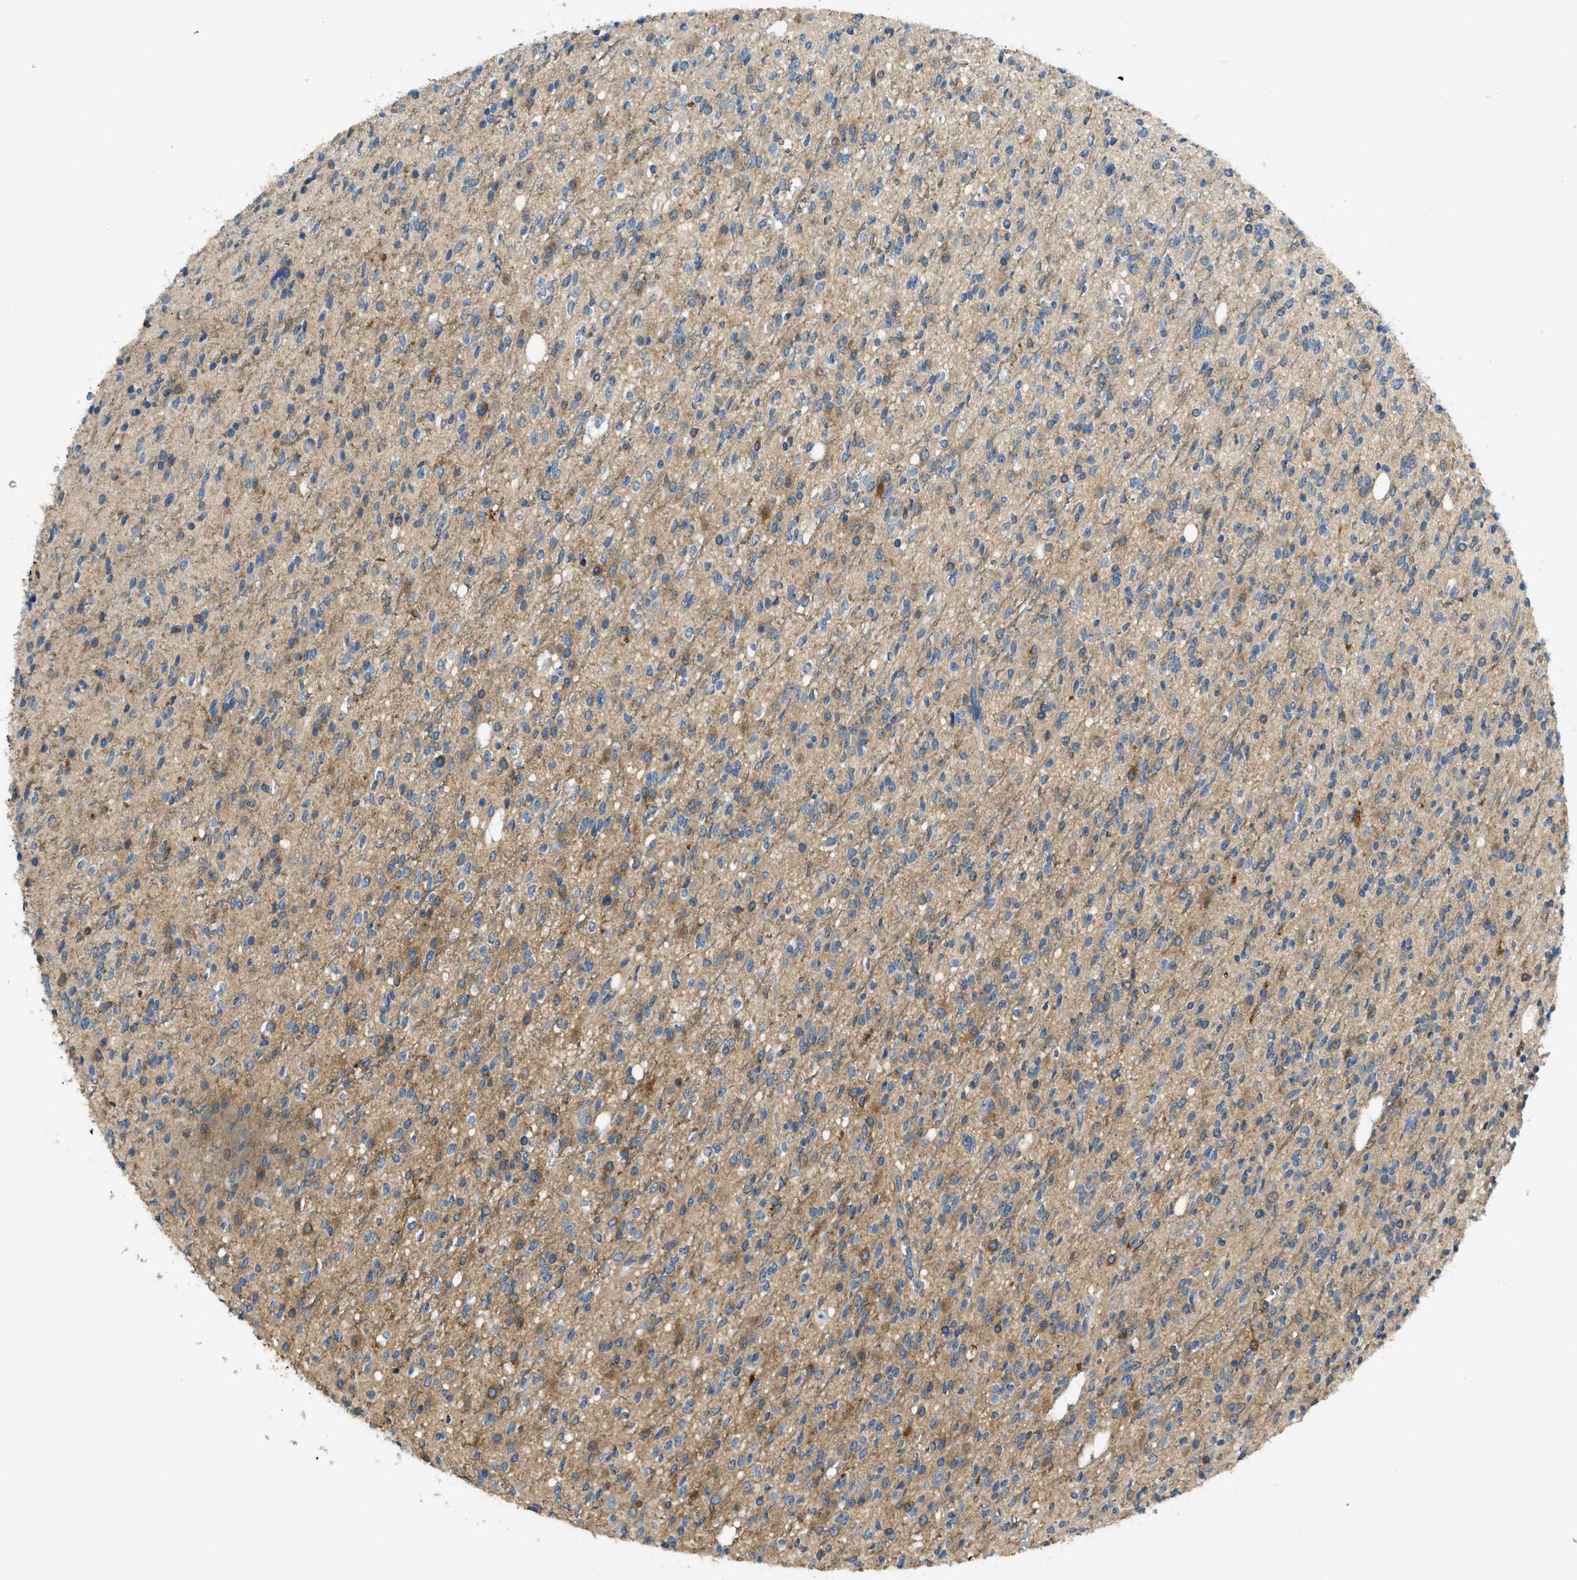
{"staining": {"intensity": "weak", "quantity": ">75%", "location": "cytoplasmic/membranous"}, "tissue": "glioma", "cell_type": "Tumor cells", "image_type": "cancer", "snomed": [{"axis": "morphology", "description": "Glioma, malignant, High grade"}, {"axis": "topography", "description": "Brain"}], "caption": "High-power microscopy captured an immunohistochemistry photomicrograph of glioma, revealing weak cytoplasmic/membranous positivity in about >75% of tumor cells.", "gene": "RFFL", "patient": {"sex": "male", "age": 34}}